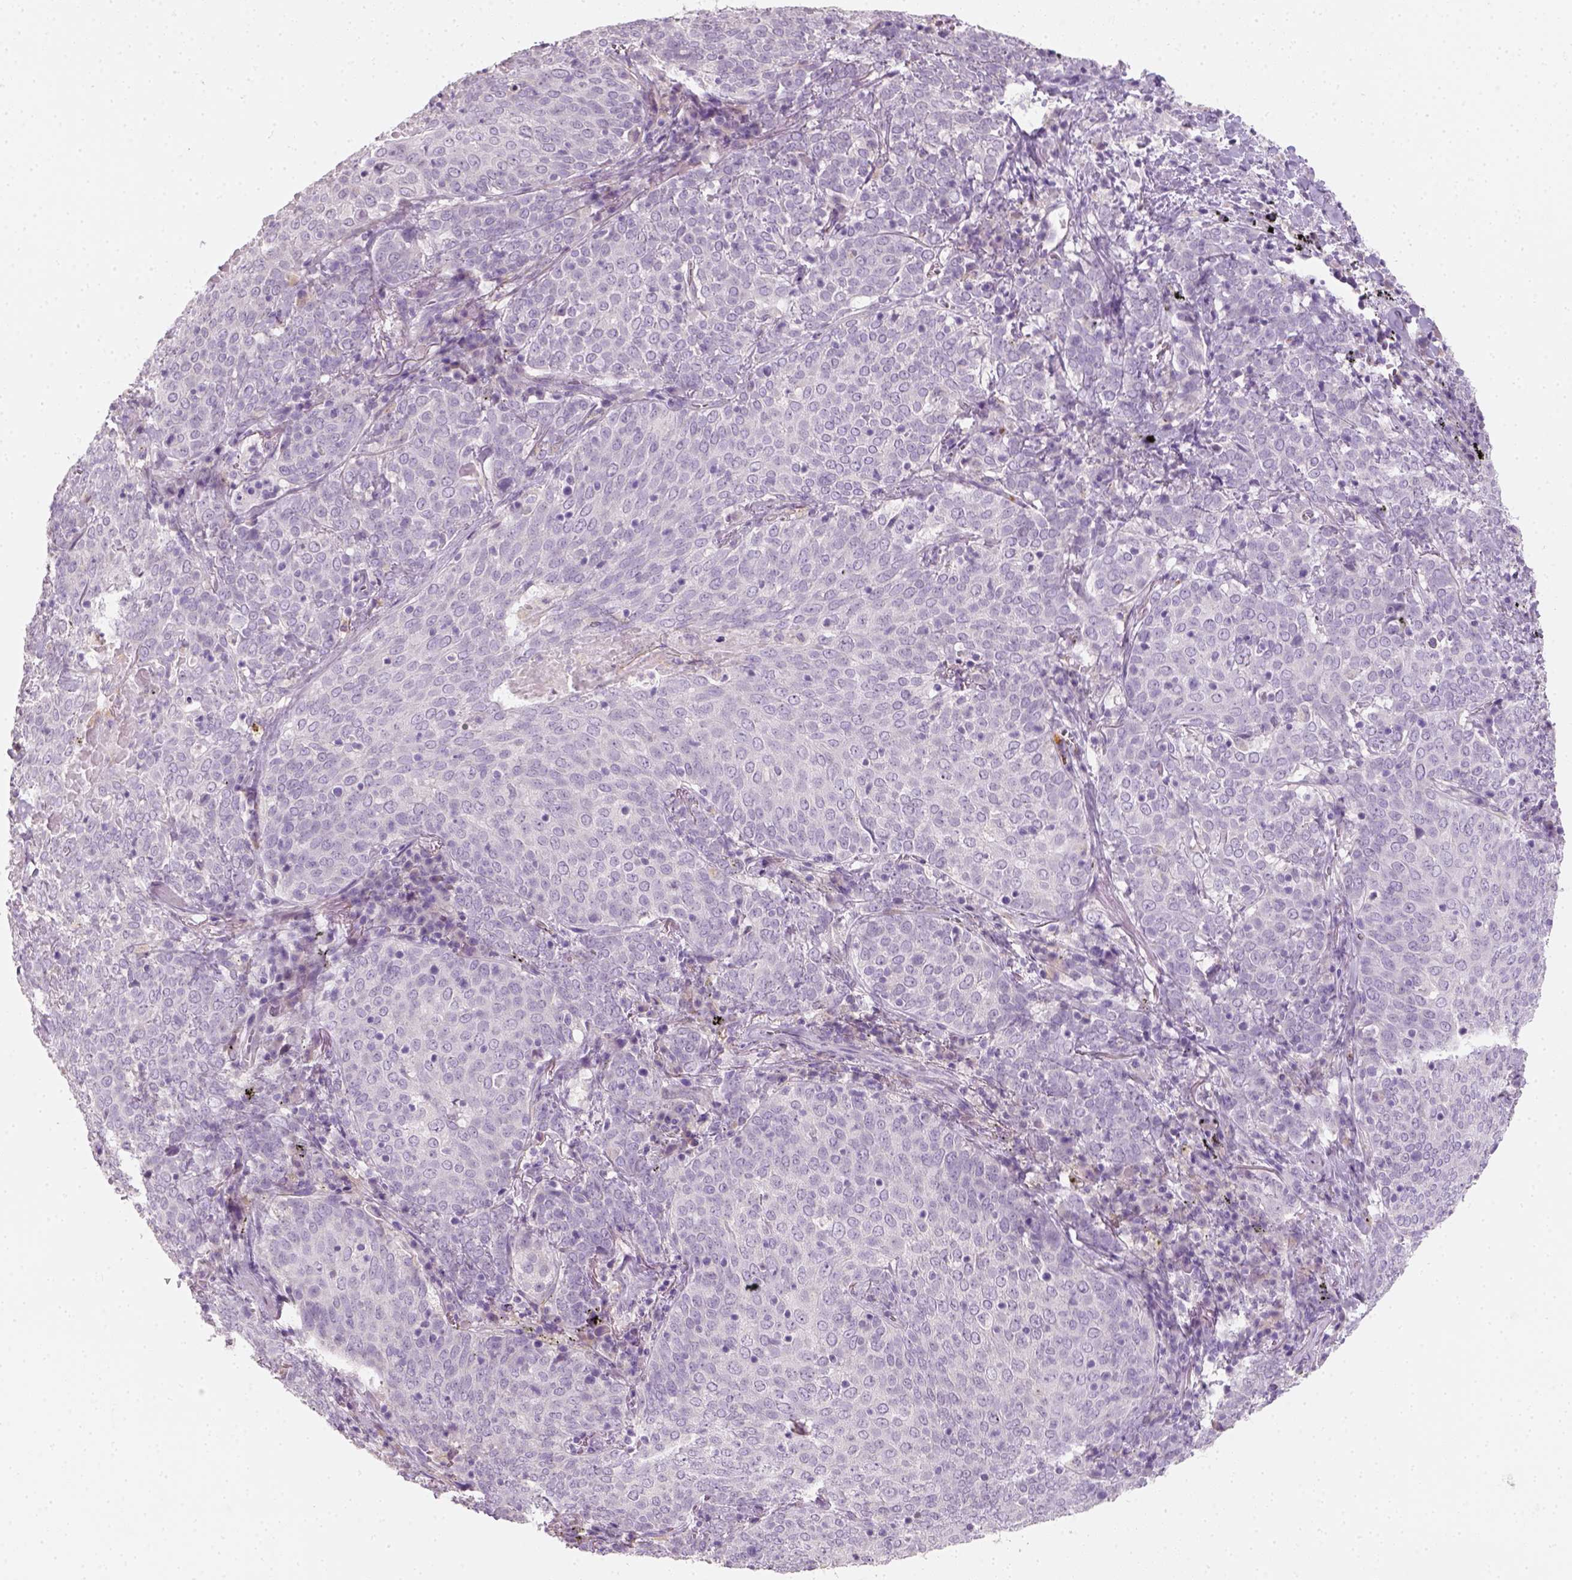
{"staining": {"intensity": "negative", "quantity": "none", "location": "none"}, "tissue": "lung cancer", "cell_type": "Tumor cells", "image_type": "cancer", "snomed": [{"axis": "morphology", "description": "Squamous cell carcinoma, NOS"}, {"axis": "topography", "description": "Lung"}], "caption": "DAB immunohistochemical staining of lung squamous cell carcinoma demonstrates no significant expression in tumor cells. (Immunohistochemistry (ihc), brightfield microscopy, high magnification).", "gene": "FAM163B", "patient": {"sex": "male", "age": 82}}